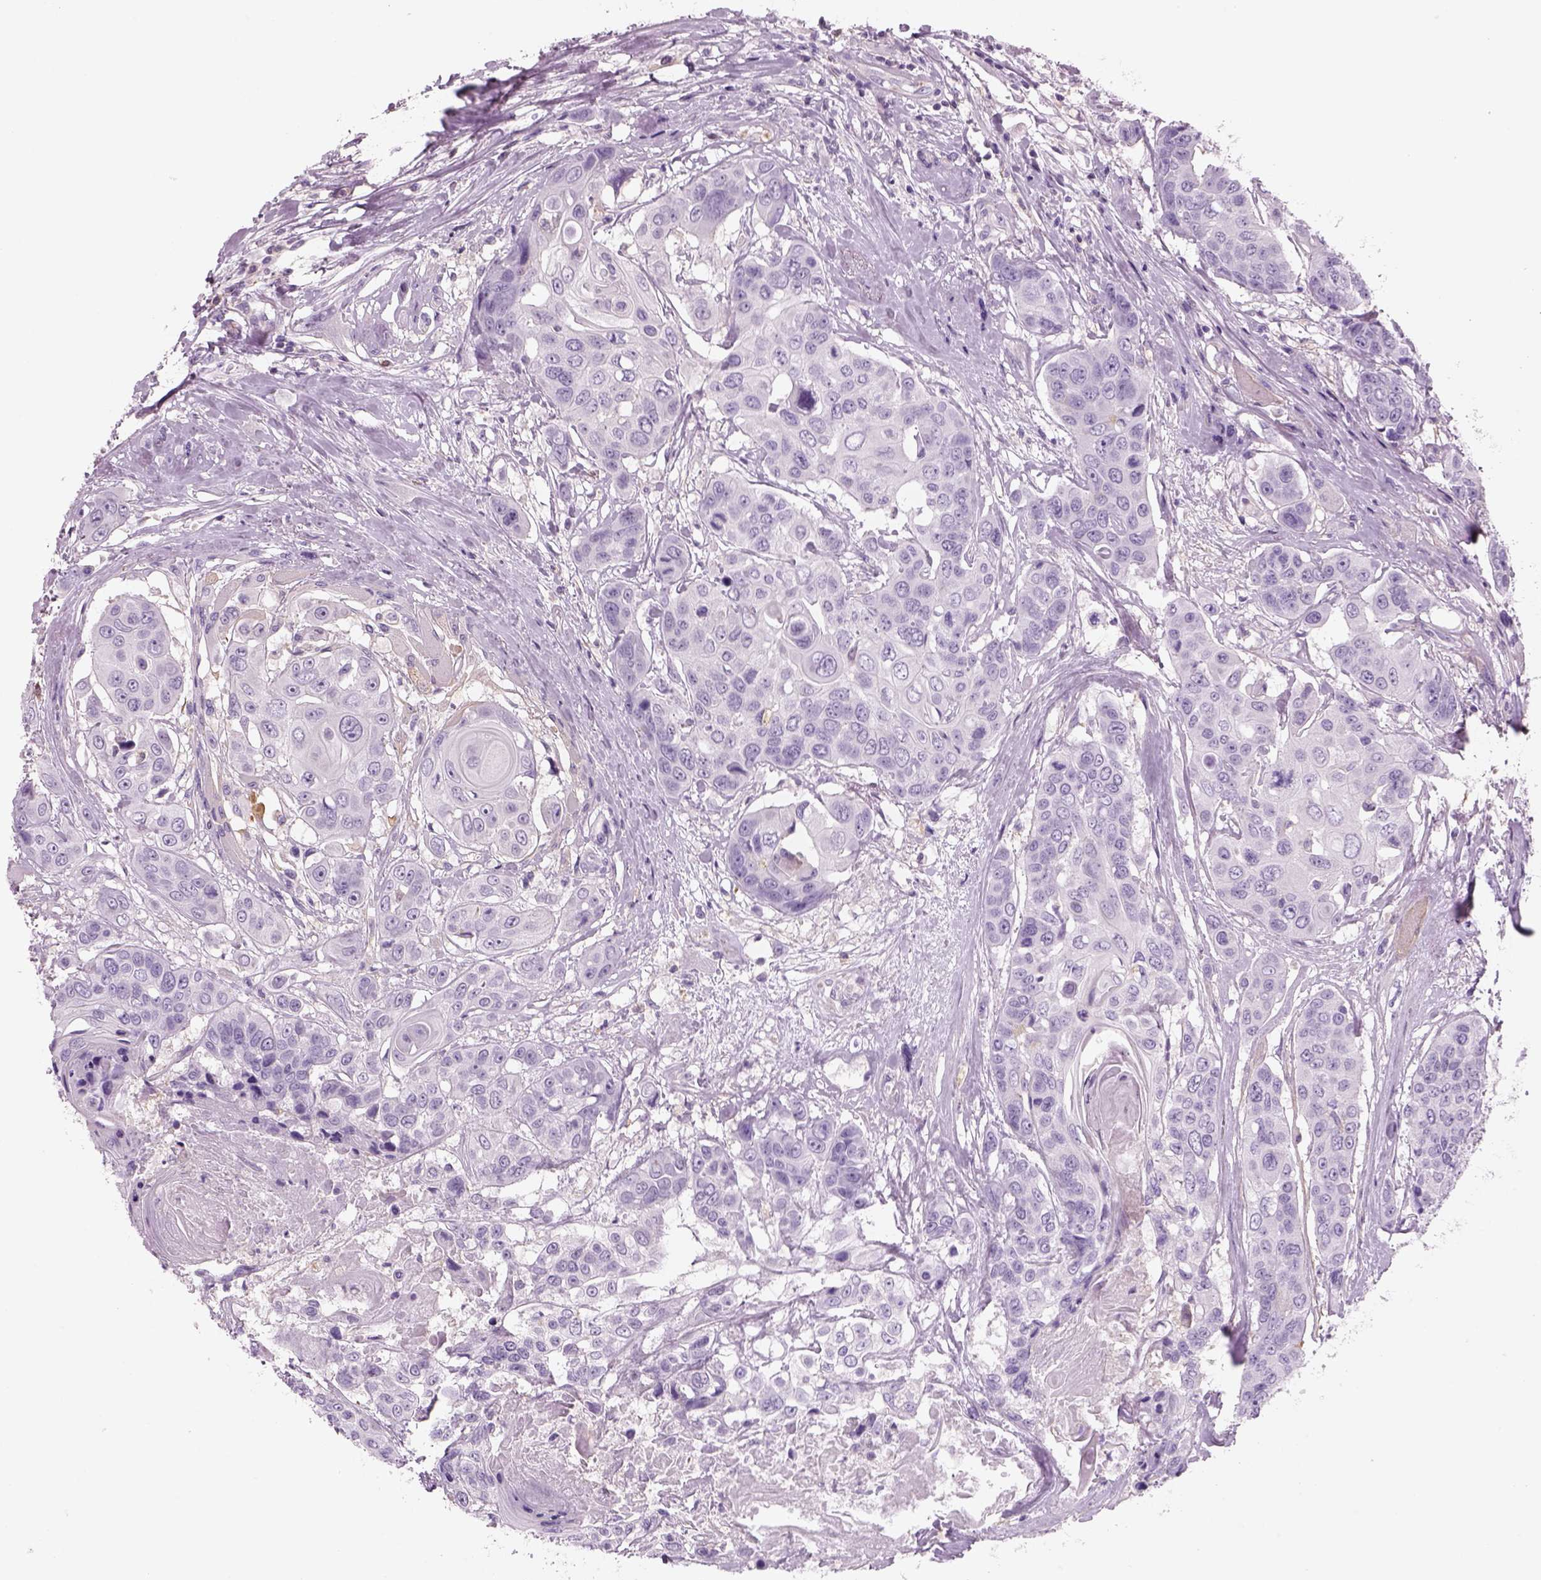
{"staining": {"intensity": "negative", "quantity": "none", "location": "none"}, "tissue": "head and neck cancer", "cell_type": "Tumor cells", "image_type": "cancer", "snomed": [{"axis": "morphology", "description": "Squamous cell carcinoma, NOS"}, {"axis": "topography", "description": "Oral tissue"}, {"axis": "topography", "description": "Head-Neck"}], "caption": "The photomicrograph displays no significant staining in tumor cells of squamous cell carcinoma (head and neck).", "gene": "SLC1A7", "patient": {"sex": "male", "age": 56}}